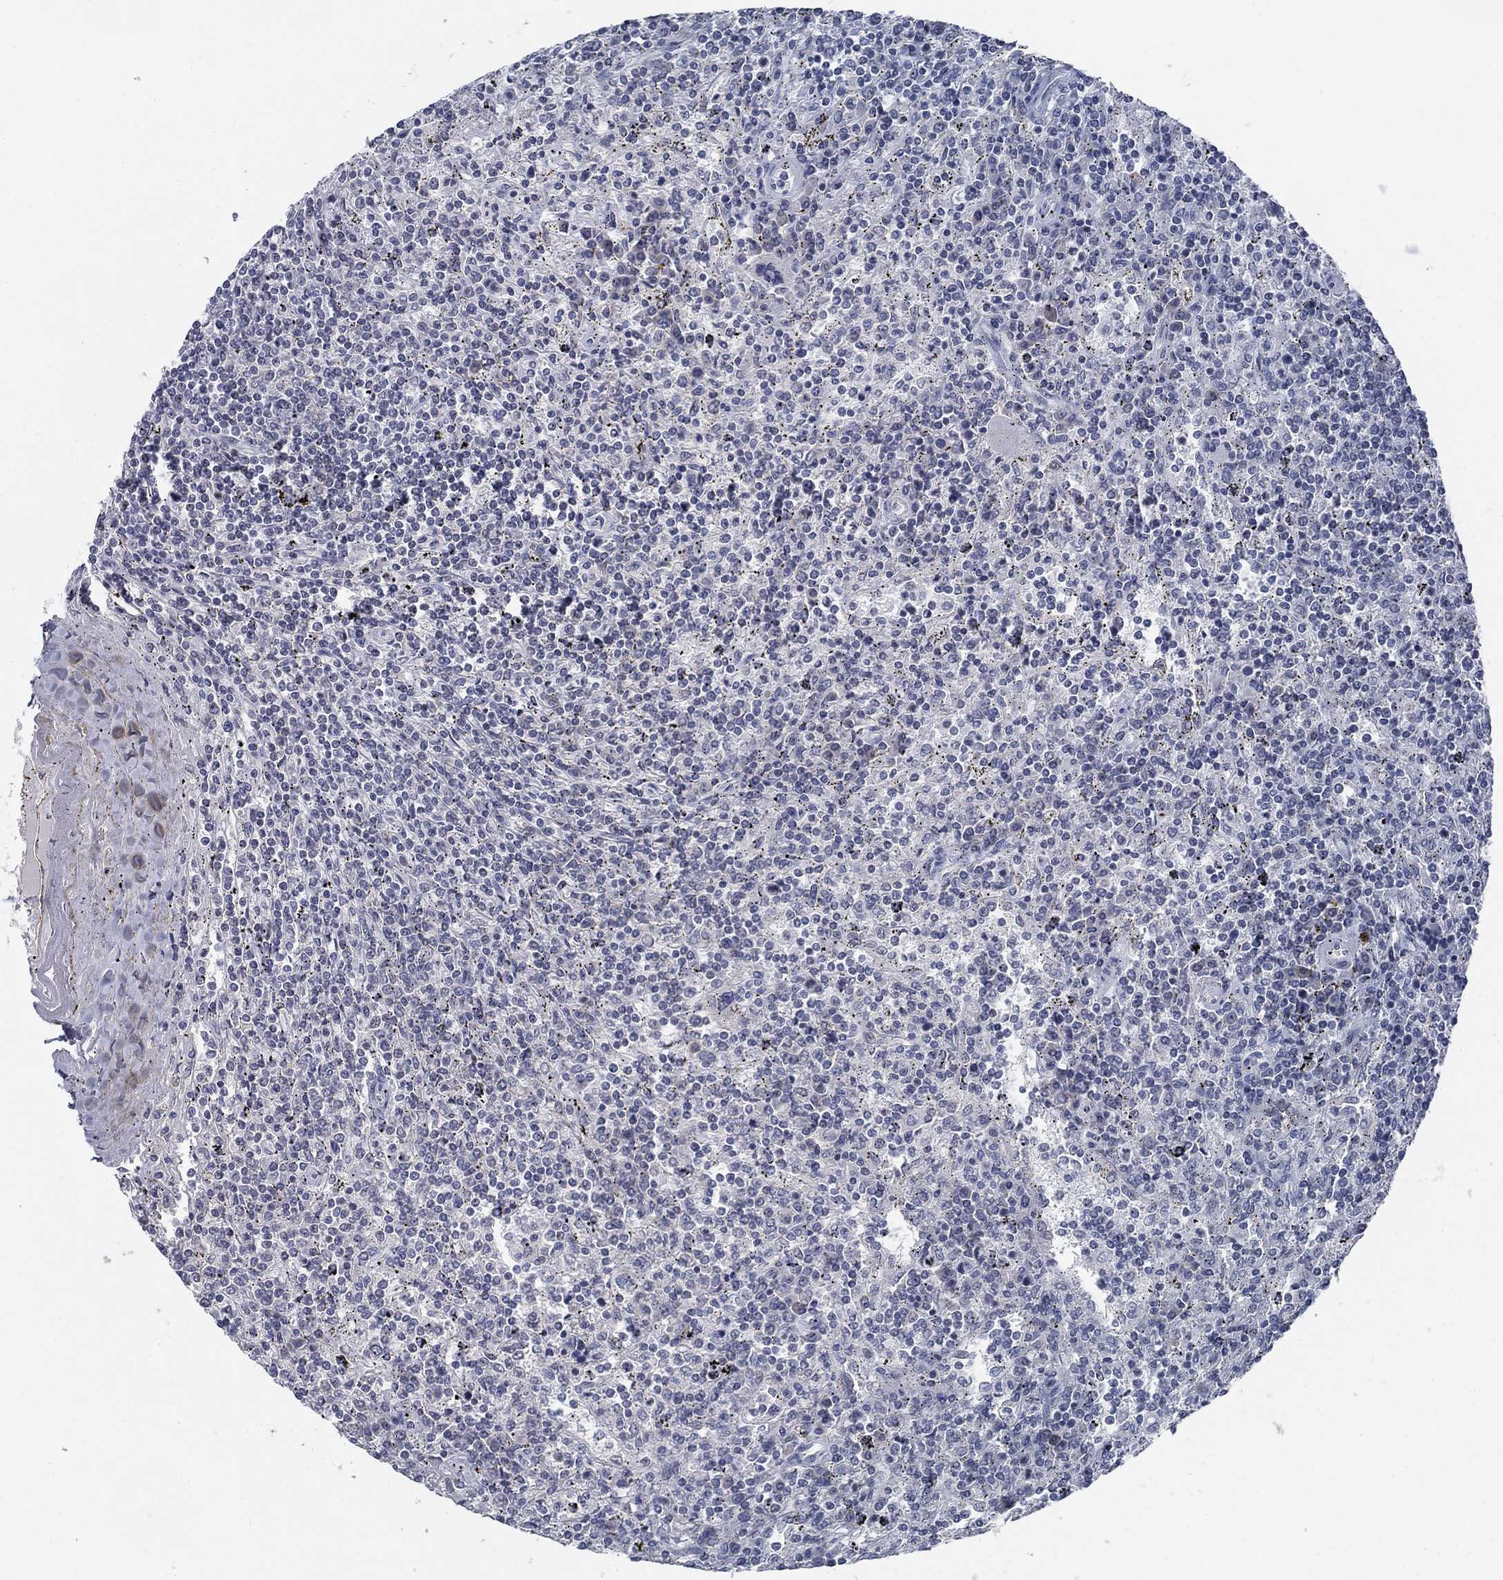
{"staining": {"intensity": "negative", "quantity": "none", "location": "none"}, "tissue": "lymphoma", "cell_type": "Tumor cells", "image_type": "cancer", "snomed": [{"axis": "morphology", "description": "Malignant lymphoma, non-Hodgkin's type, Low grade"}, {"axis": "topography", "description": "Spleen"}], "caption": "Immunohistochemistry (IHC) of malignant lymphoma, non-Hodgkin's type (low-grade) displays no staining in tumor cells. (IHC, brightfield microscopy, high magnification).", "gene": "ATP1A3", "patient": {"sex": "male", "age": 62}}